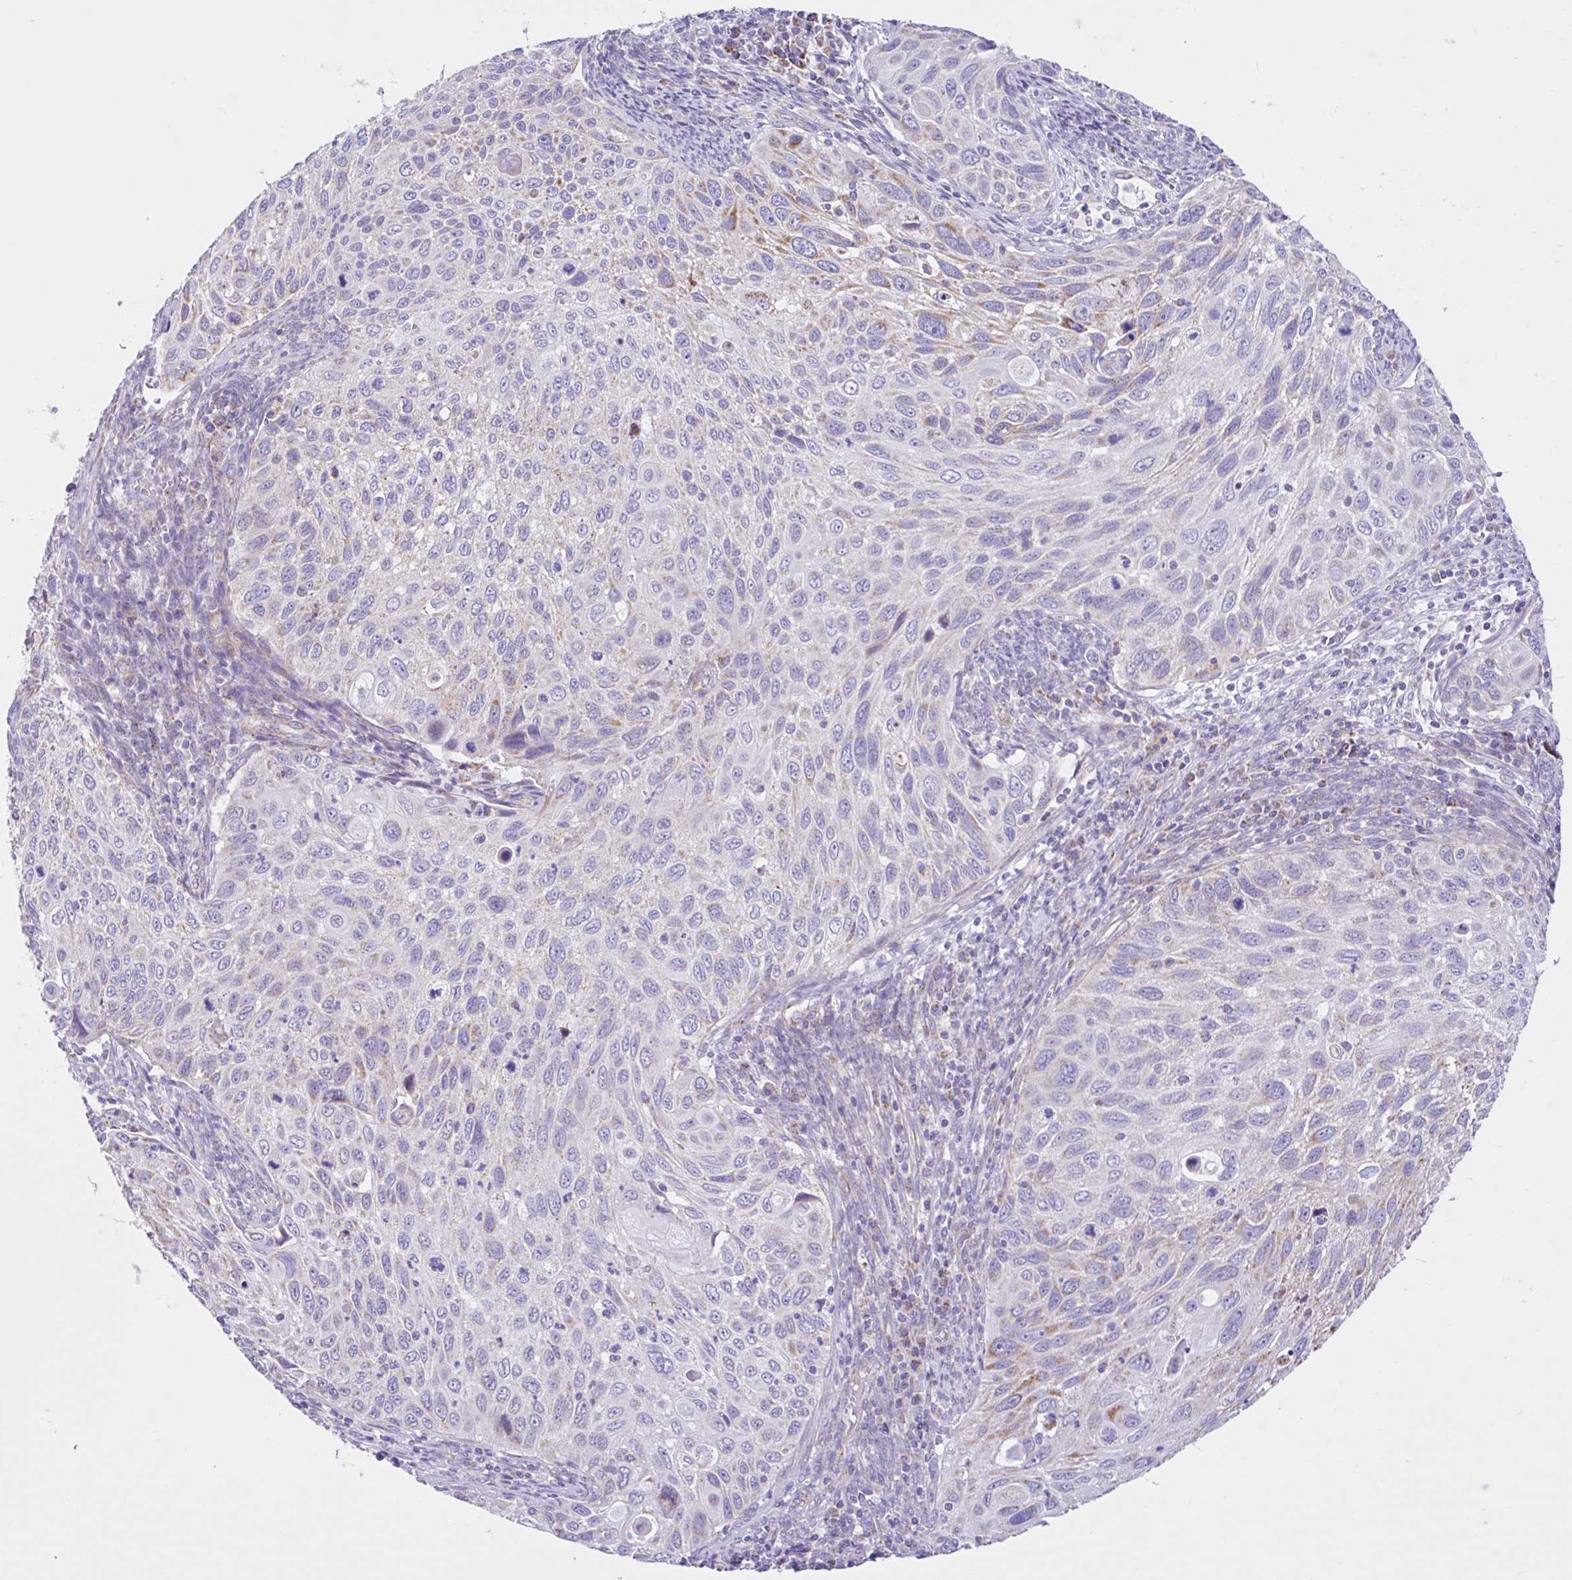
{"staining": {"intensity": "negative", "quantity": "none", "location": "none"}, "tissue": "cervical cancer", "cell_type": "Tumor cells", "image_type": "cancer", "snomed": [{"axis": "morphology", "description": "Squamous cell carcinoma, NOS"}, {"axis": "topography", "description": "Cervix"}], "caption": "Human cervical cancer (squamous cell carcinoma) stained for a protein using immunohistochemistry shows no positivity in tumor cells.", "gene": "NDUFS2", "patient": {"sex": "female", "age": 70}}